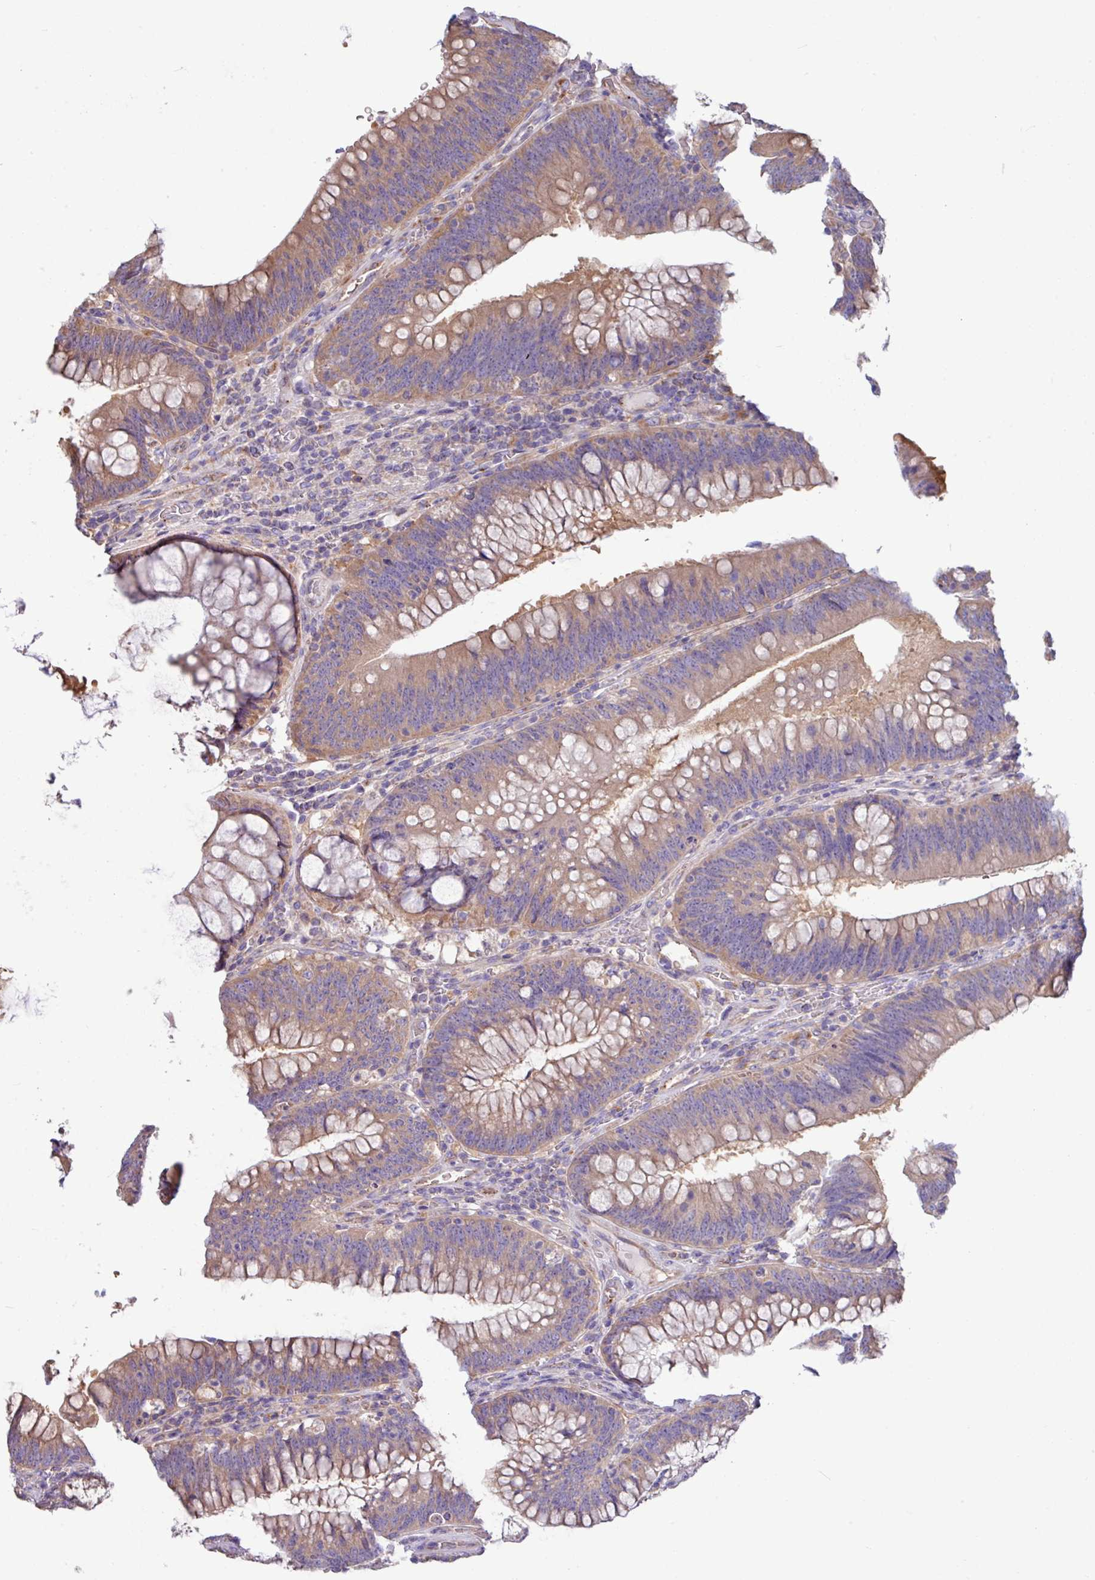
{"staining": {"intensity": "moderate", "quantity": ">75%", "location": "cytoplasmic/membranous"}, "tissue": "colorectal cancer", "cell_type": "Tumor cells", "image_type": "cancer", "snomed": [{"axis": "morphology", "description": "Normal tissue, NOS"}, {"axis": "topography", "description": "Colon"}], "caption": "Immunohistochemistry (DAB (3,3'-diaminobenzidine)) staining of colorectal cancer shows moderate cytoplasmic/membranous protein expression in about >75% of tumor cells. The staining was performed using DAB (3,3'-diaminobenzidine) to visualize the protein expression in brown, while the nuclei were stained in blue with hematoxylin (Magnification: 20x).", "gene": "PPM1J", "patient": {"sex": "female", "age": 82}}